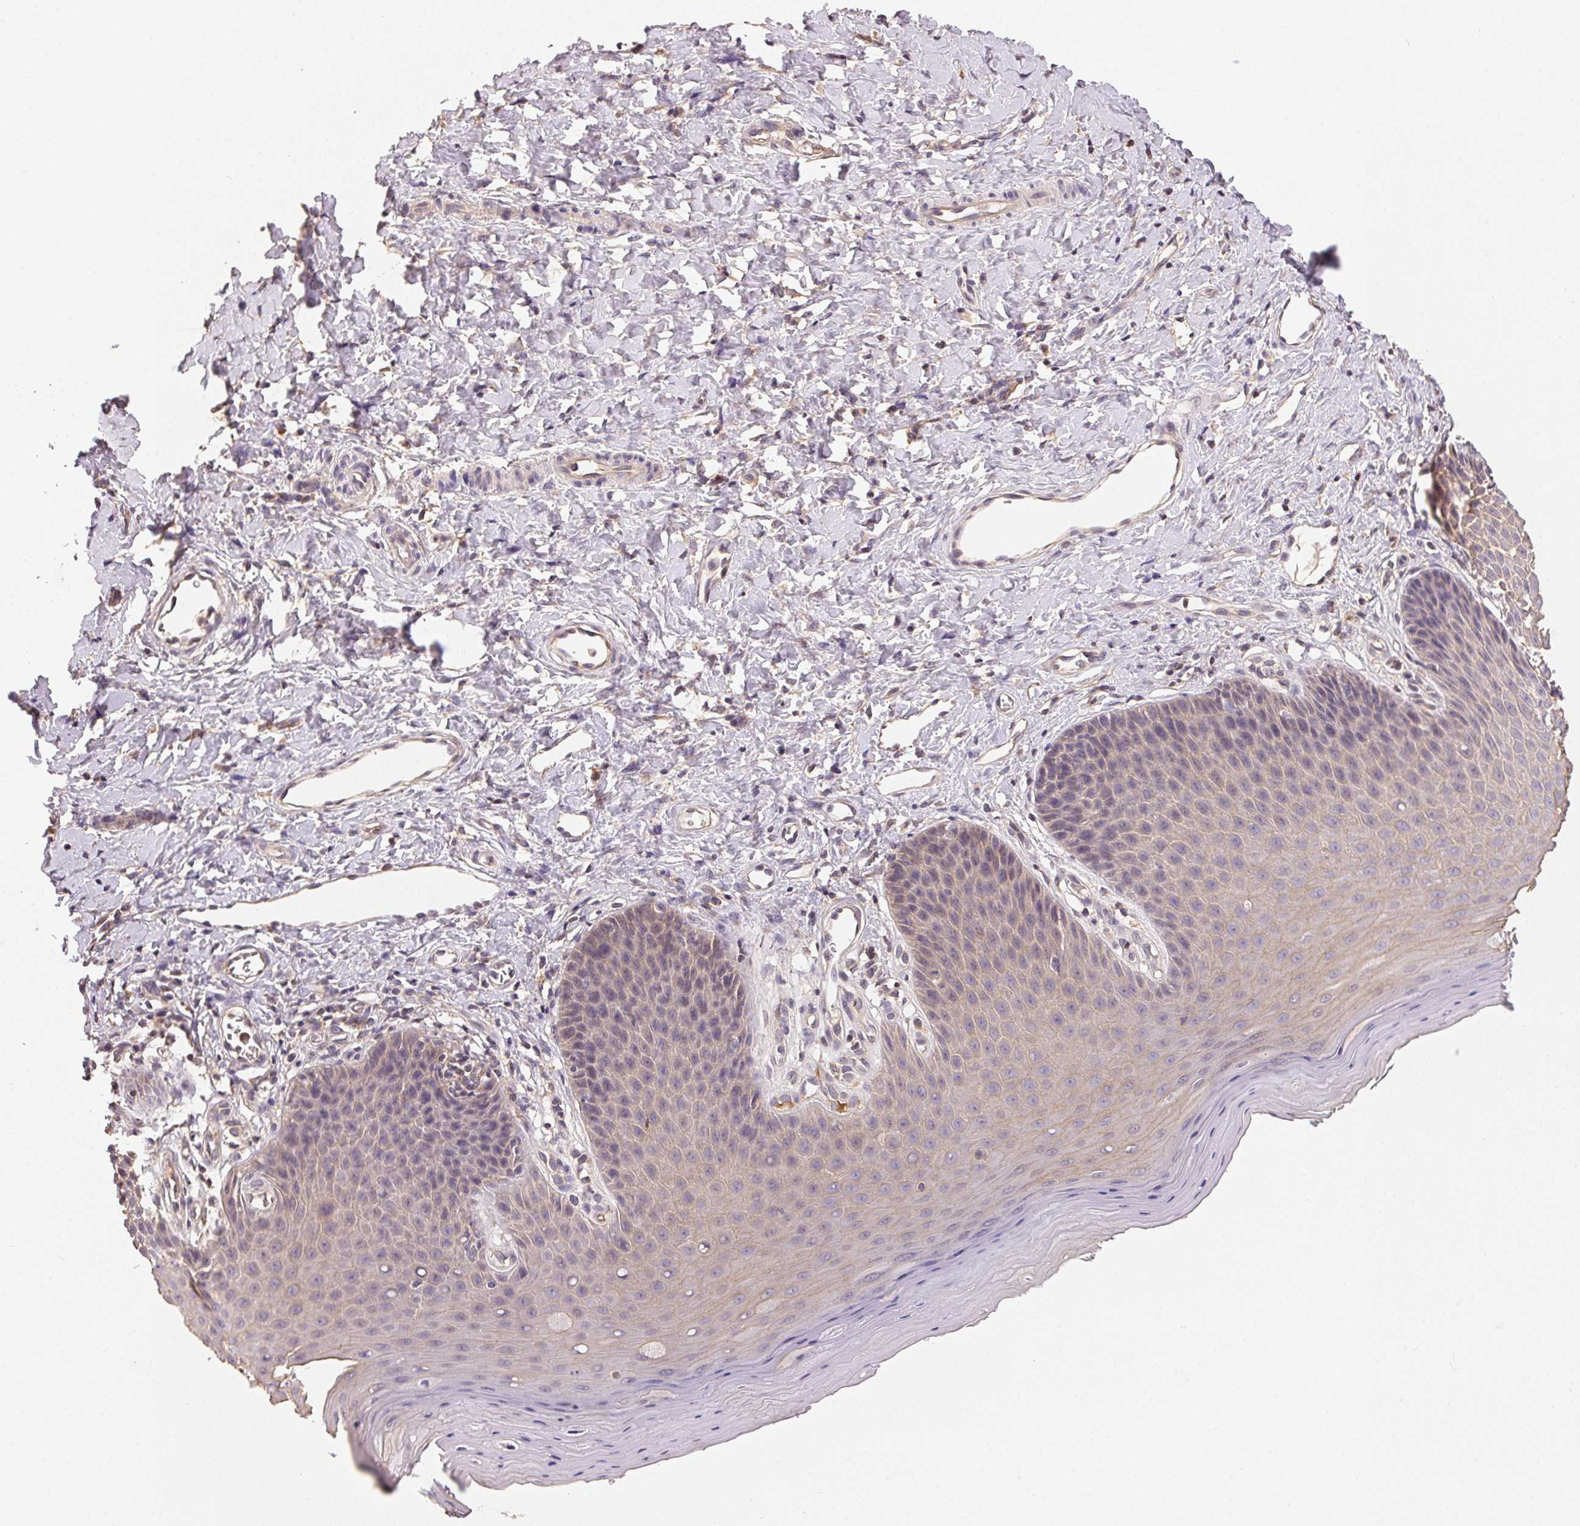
{"staining": {"intensity": "weak", "quantity": "<25%", "location": "cytoplasmic/membranous"}, "tissue": "vagina", "cell_type": "Squamous epithelial cells", "image_type": "normal", "snomed": [{"axis": "morphology", "description": "Normal tissue, NOS"}, {"axis": "topography", "description": "Vagina"}], "caption": "Immunohistochemistry of normal human vagina demonstrates no staining in squamous epithelial cells.", "gene": "MAPKAPK2", "patient": {"sex": "female", "age": 83}}